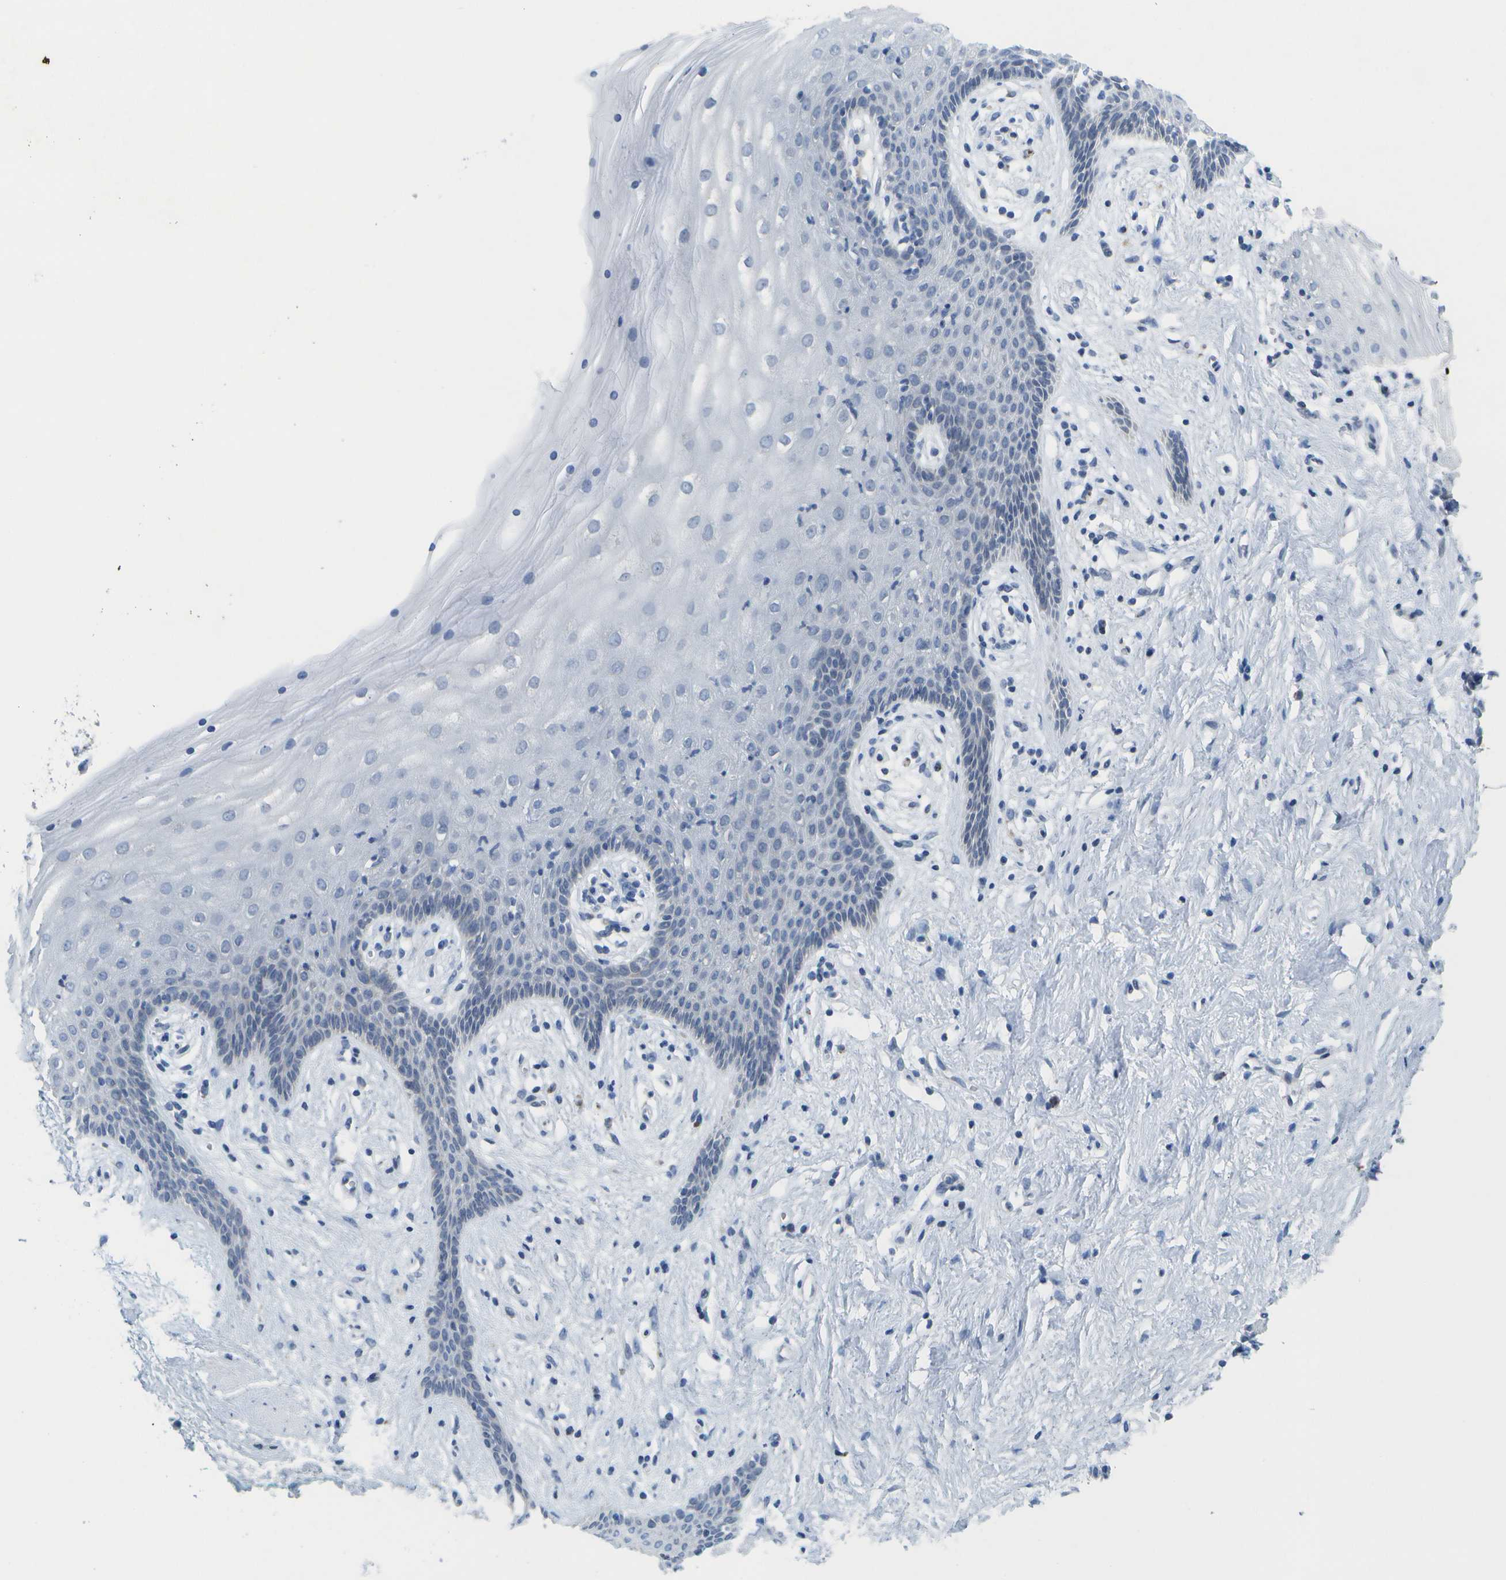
{"staining": {"intensity": "negative", "quantity": "none", "location": "none"}, "tissue": "vagina", "cell_type": "Squamous epithelial cells", "image_type": "normal", "snomed": [{"axis": "morphology", "description": "Normal tissue, NOS"}, {"axis": "topography", "description": "Vagina"}], "caption": "This is a micrograph of IHC staining of normal vagina, which shows no expression in squamous epithelial cells.", "gene": "TMEM223", "patient": {"sex": "female", "age": 44}}